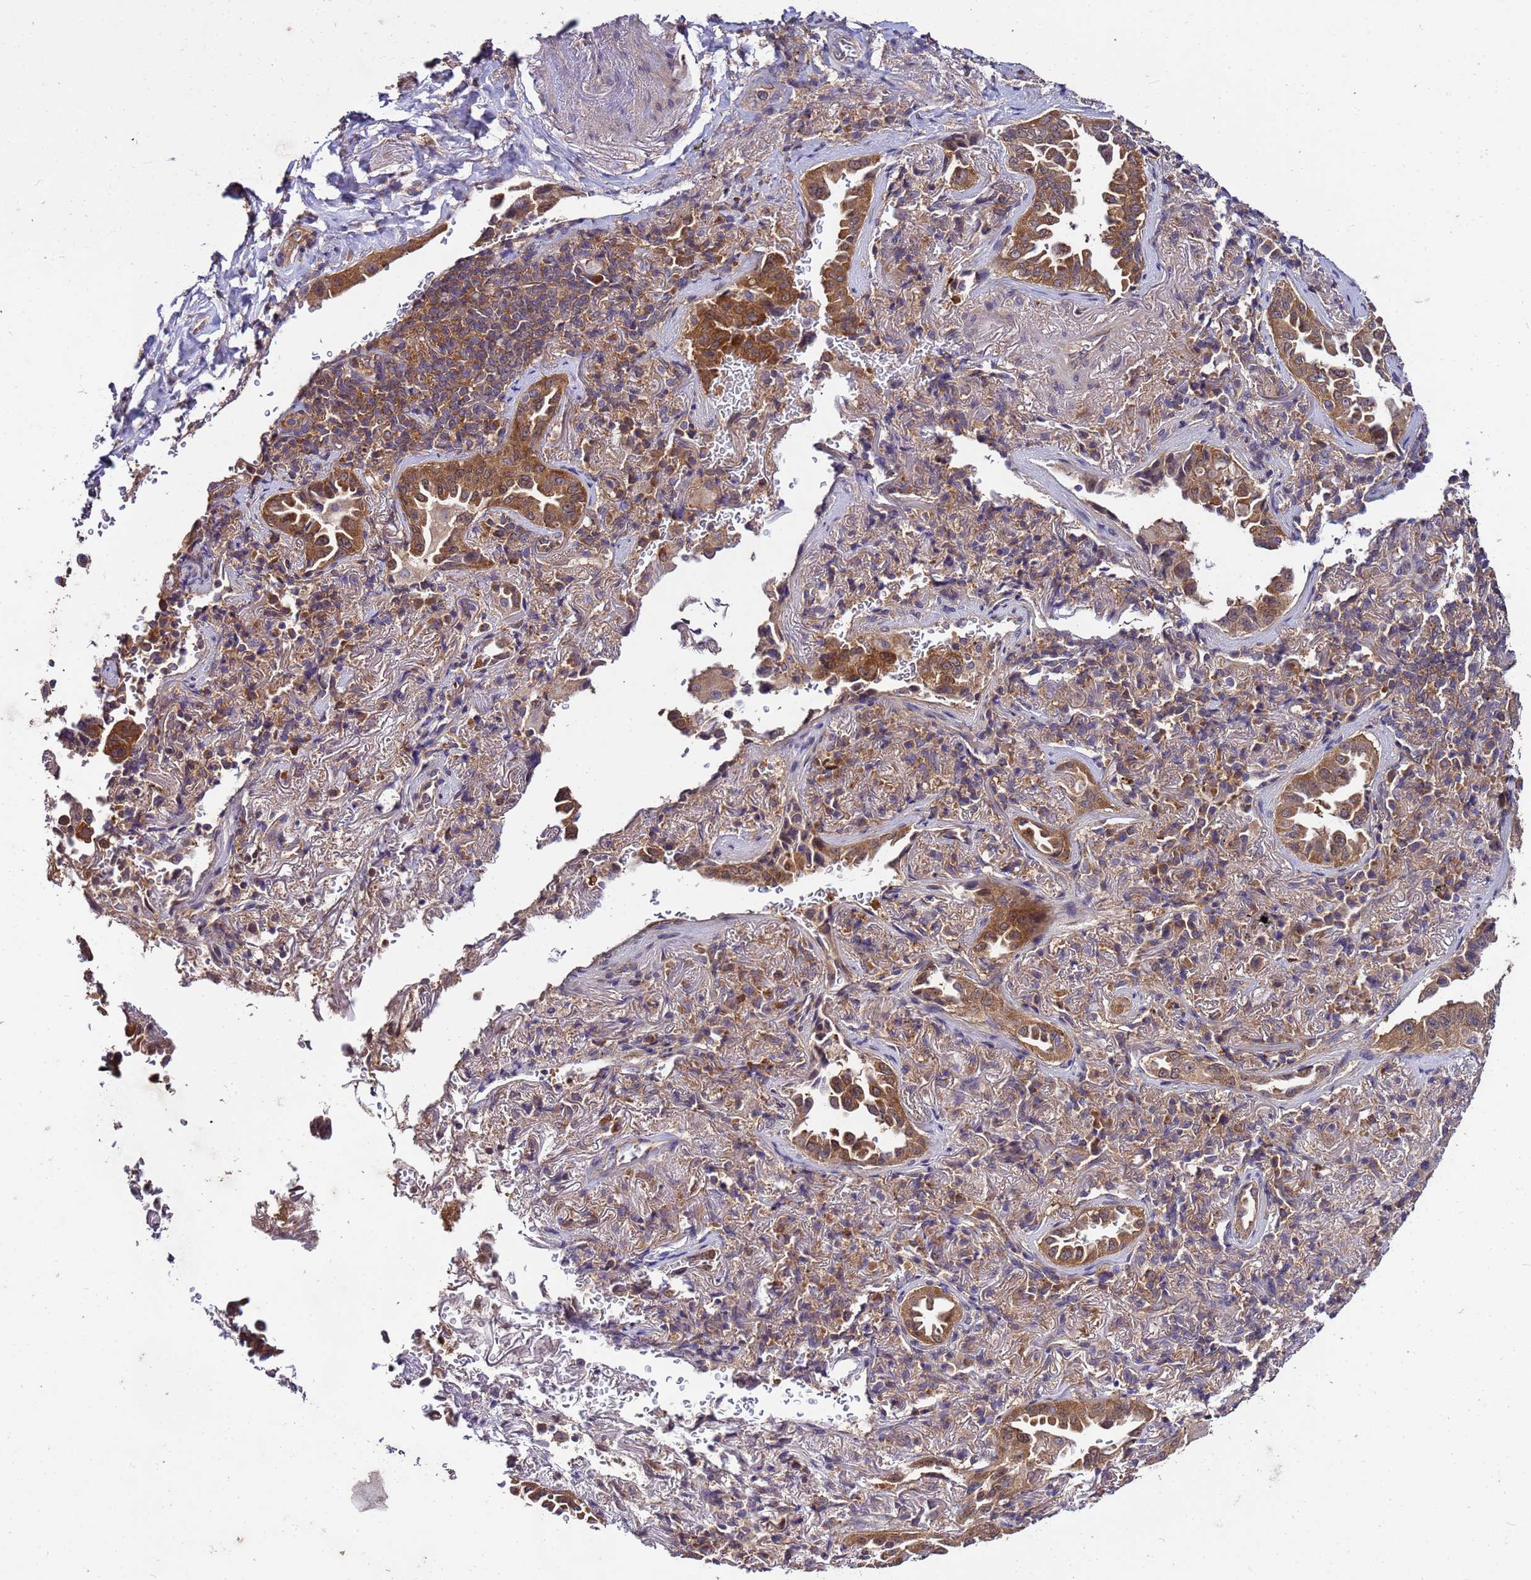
{"staining": {"intensity": "strong", "quantity": ">75%", "location": "cytoplasmic/membranous"}, "tissue": "lung cancer", "cell_type": "Tumor cells", "image_type": "cancer", "snomed": [{"axis": "morphology", "description": "Adenocarcinoma, NOS"}, {"axis": "topography", "description": "Lung"}], "caption": "Protein expression by immunohistochemistry (IHC) demonstrates strong cytoplasmic/membranous expression in about >75% of tumor cells in adenocarcinoma (lung).", "gene": "GSPT2", "patient": {"sex": "female", "age": 69}}